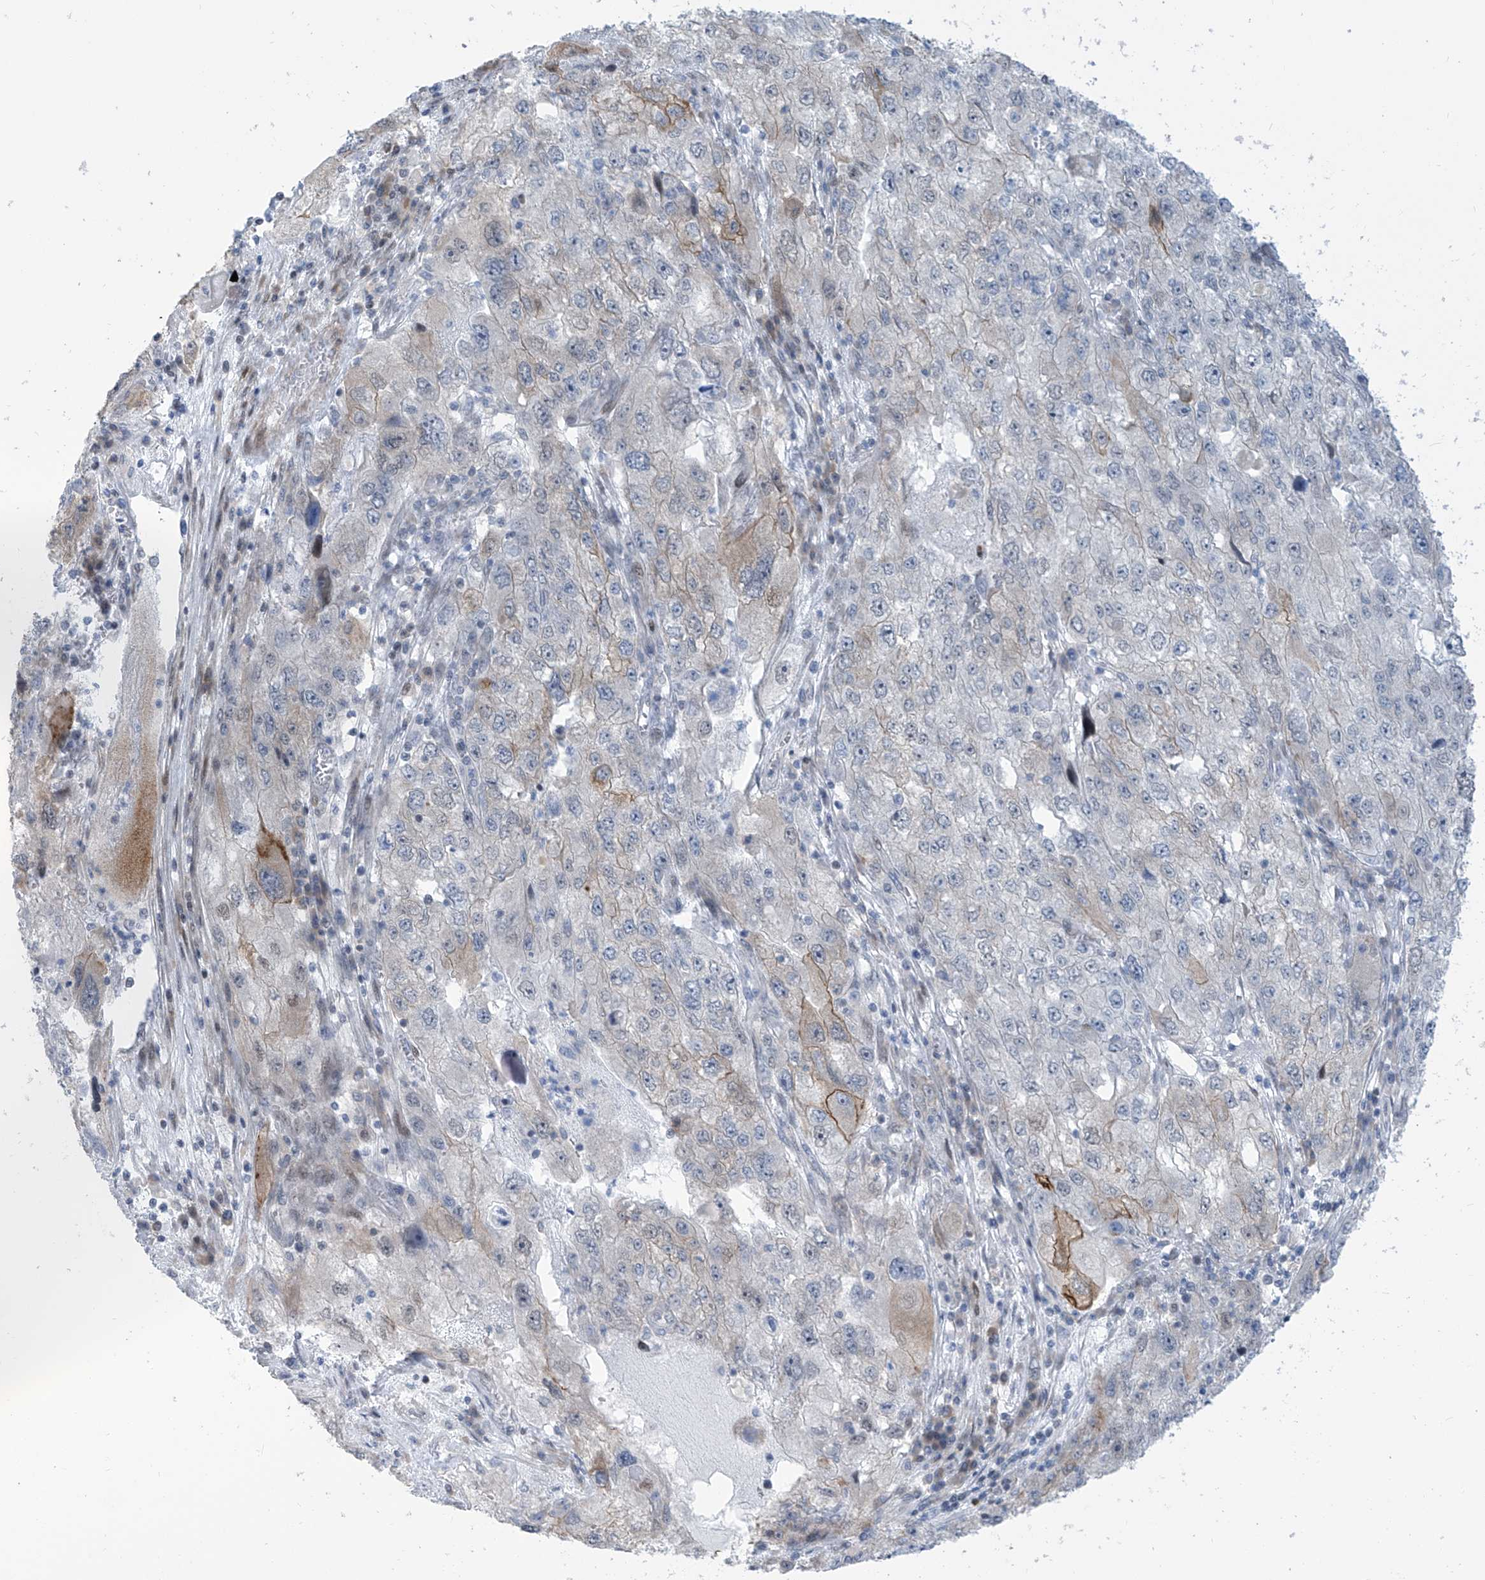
{"staining": {"intensity": "weak", "quantity": "<25%", "location": "cytoplasmic/membranous"}, "tissue": "endometrial cancer", "cell_type": "Tumor cells", "image_type": "cancer", "snomed": [{"axis": "morphology", "description": "Adenocarcinoma, NOS"}, {"axis": "topography", "description": "Endometrium"}], "caption": "Endometrial cancer was stained to show a protein in brown. There is no significant expression in tumor cells. (DAB immunohistochemistry, high magnification).", "gene": "LIN9", "patient": {"sex": "female", "age": 49}}